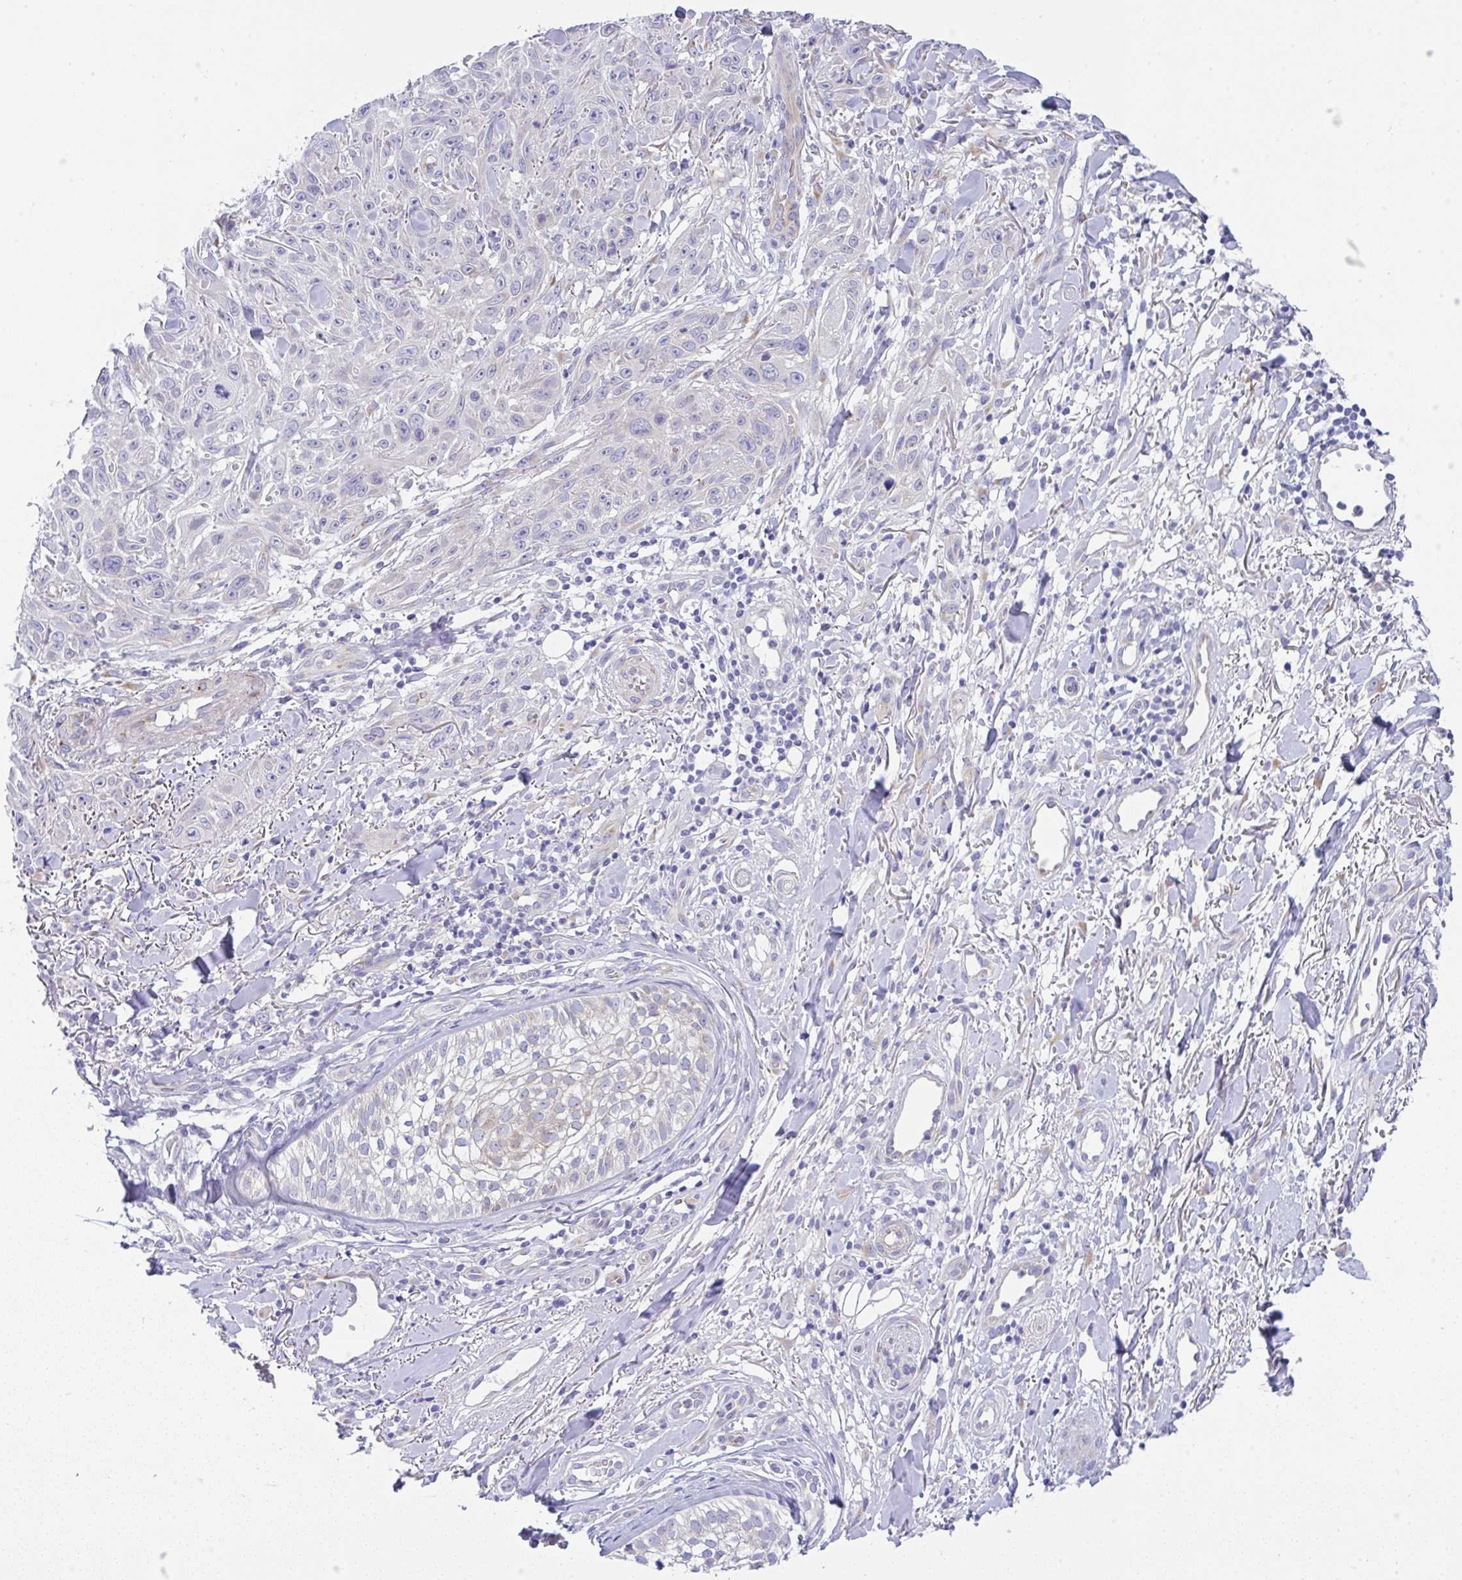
{"staining": {"intensity": "negative", "quantity": "none", "location": "none"}, "tissue": "skin cancer", "cell_type": "Tumor cells", "image_type": "cancer", "snomed": [{"axis": "morphology", "description": "Squamous cell carcinoma, NOS"}, {"axis": "topography", "description": "Skin"}], "caption": "Immunohistochemical staining of human squamous cell carcinoma (skin) demonstrates no significant staining in tumor cells. (IHC, brightfield microscopy, high magnification).", "gene": "FAM177A1", "patient": {"sex": "male", "age": 86}}